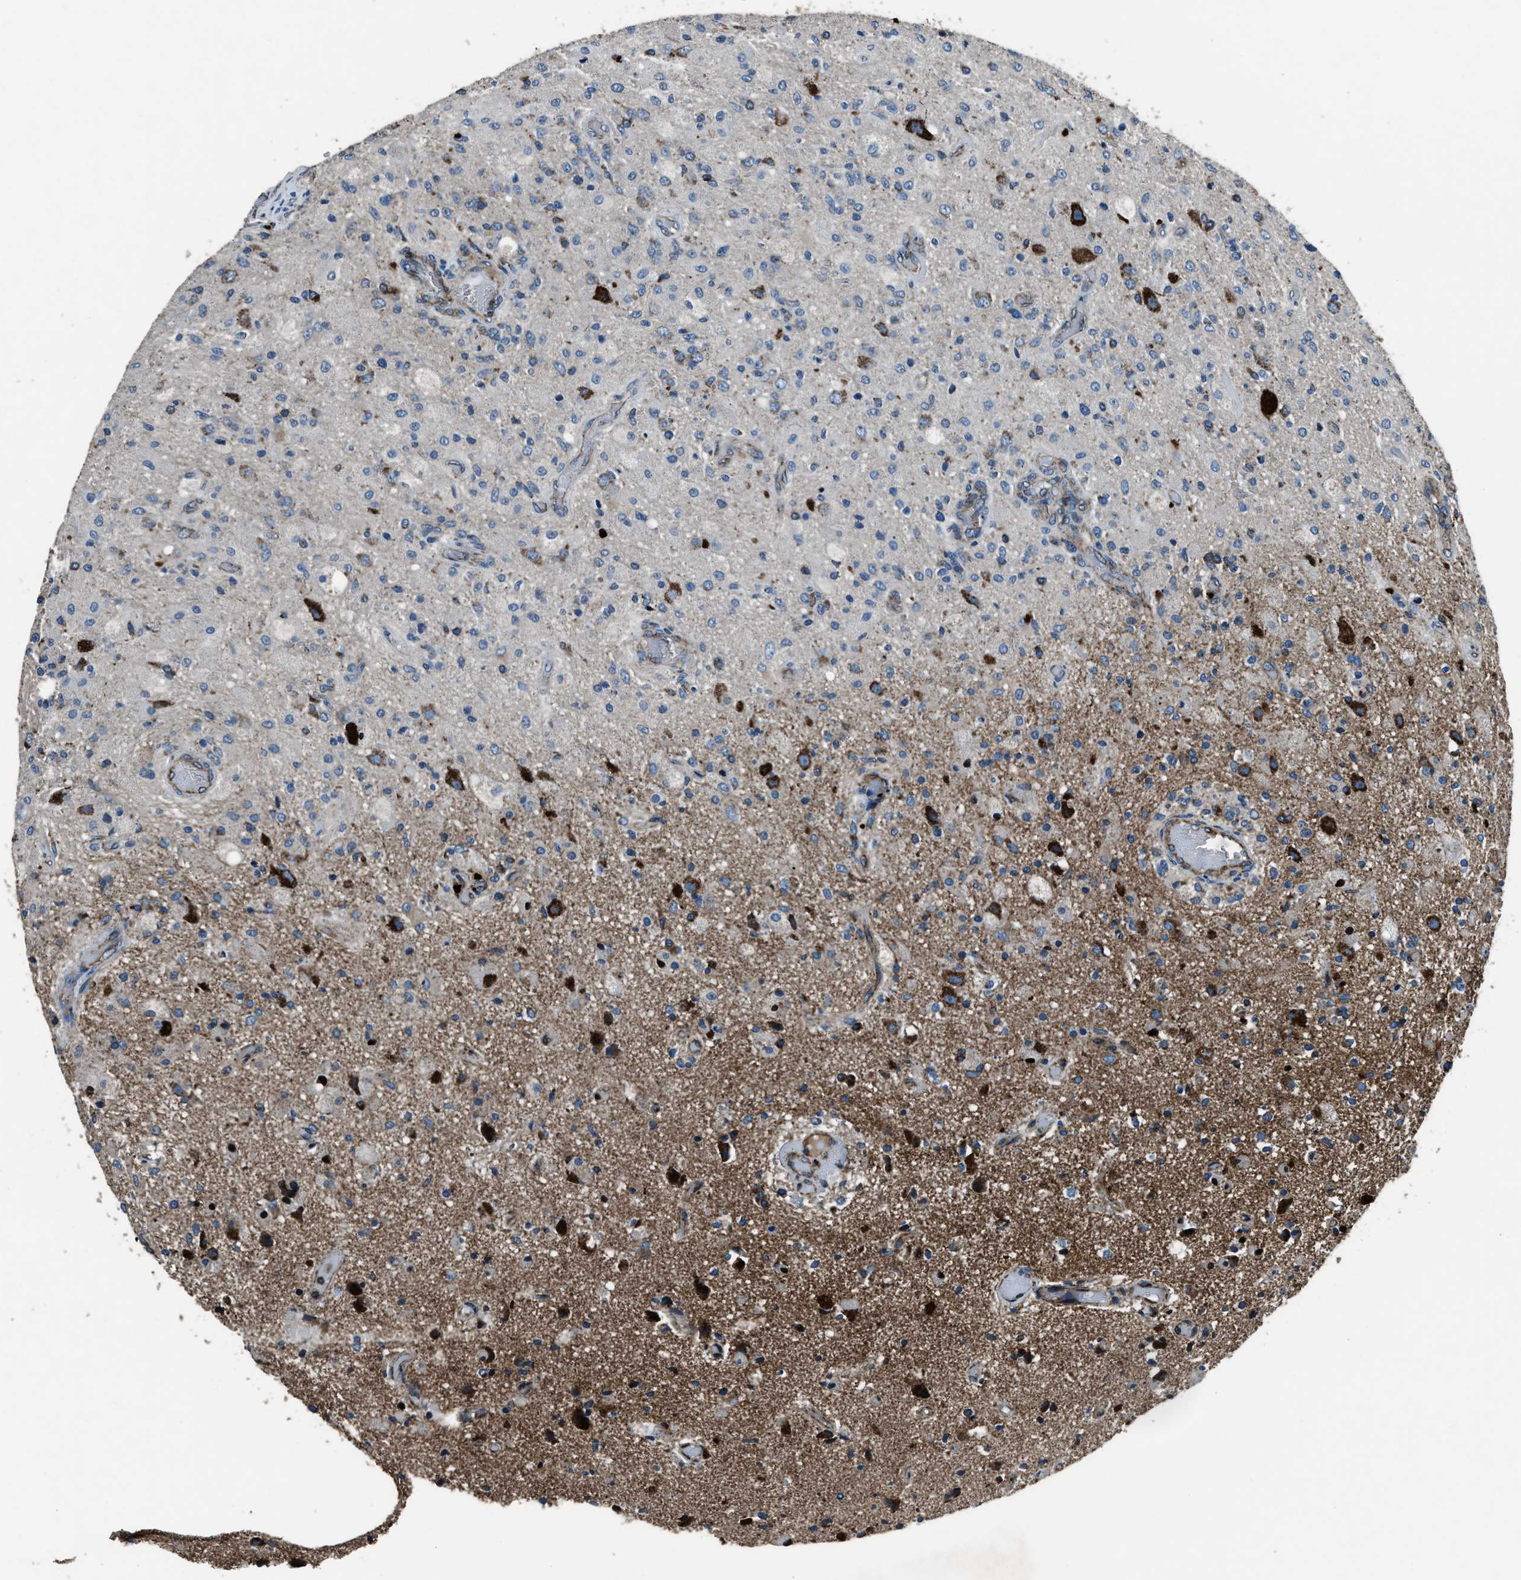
{"staining": {"intensity": "moderate", "quantity": "<25%", "location": "cytoplasmic/membranous"}, "tissue": "glioma", "cell_type": "Tumor cells", "image_type": "cancer", "snomed": [{"axis": "morphology", "description": "Normal tissue, NOS"}, {"axis": "morphology", "description": "Glioma, malignant, High grade"}, {"axis": "topography", "description": "Cerebral cortex"}], "caption": "A high-resolution histopathology image shows IHC staining of glioma, which exhibits moderate cytoplasmic/membranous expression in about <25% of tumor cells. (brown staining indicates protein expression, while blue staining denotes nuclei).", "gene": "OGDH", "patient": {"sex": "male", "age": 77}}